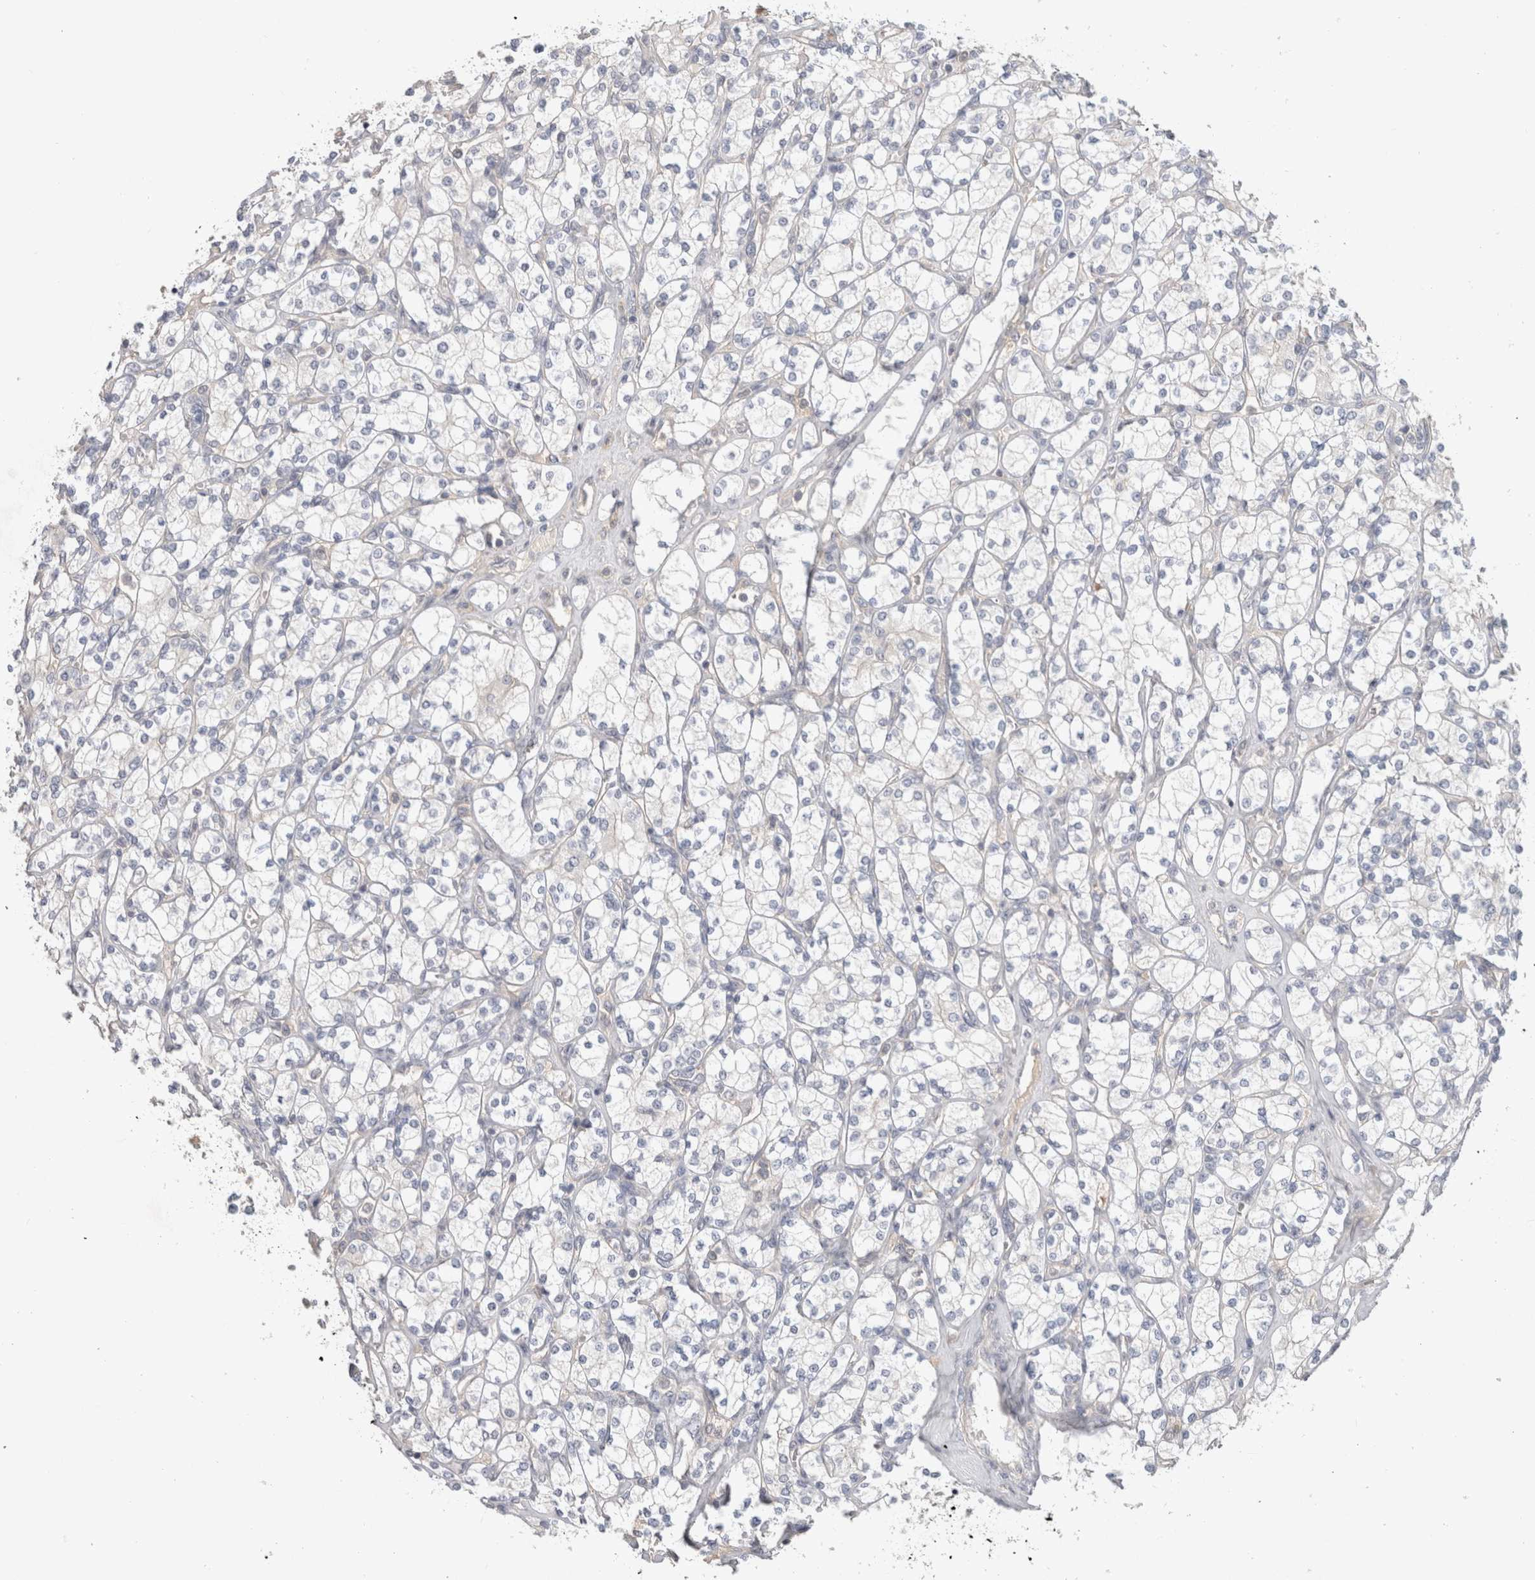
{"staining": {"intensity": "negative", "quantity": "none", "location": "none"}, "tissue": "renal cancer", "cell_type": "Tumor cells", "image_type": "cancer", "snomed": [{"axis": "morphology", "description": "Adenocarcinoma, NOS"}, {"axis": "topography", "description": "Kidney"}], "caption": "Tumor cells show no significant staining in renal cancer. The staining is performed using DAB (3,3'-diaminobenzidine) brown chromogen with nuclei counter-stained in using hematoxylin.", "gene": "CERS3", "patient": {"sex": "male", "age": 77}}